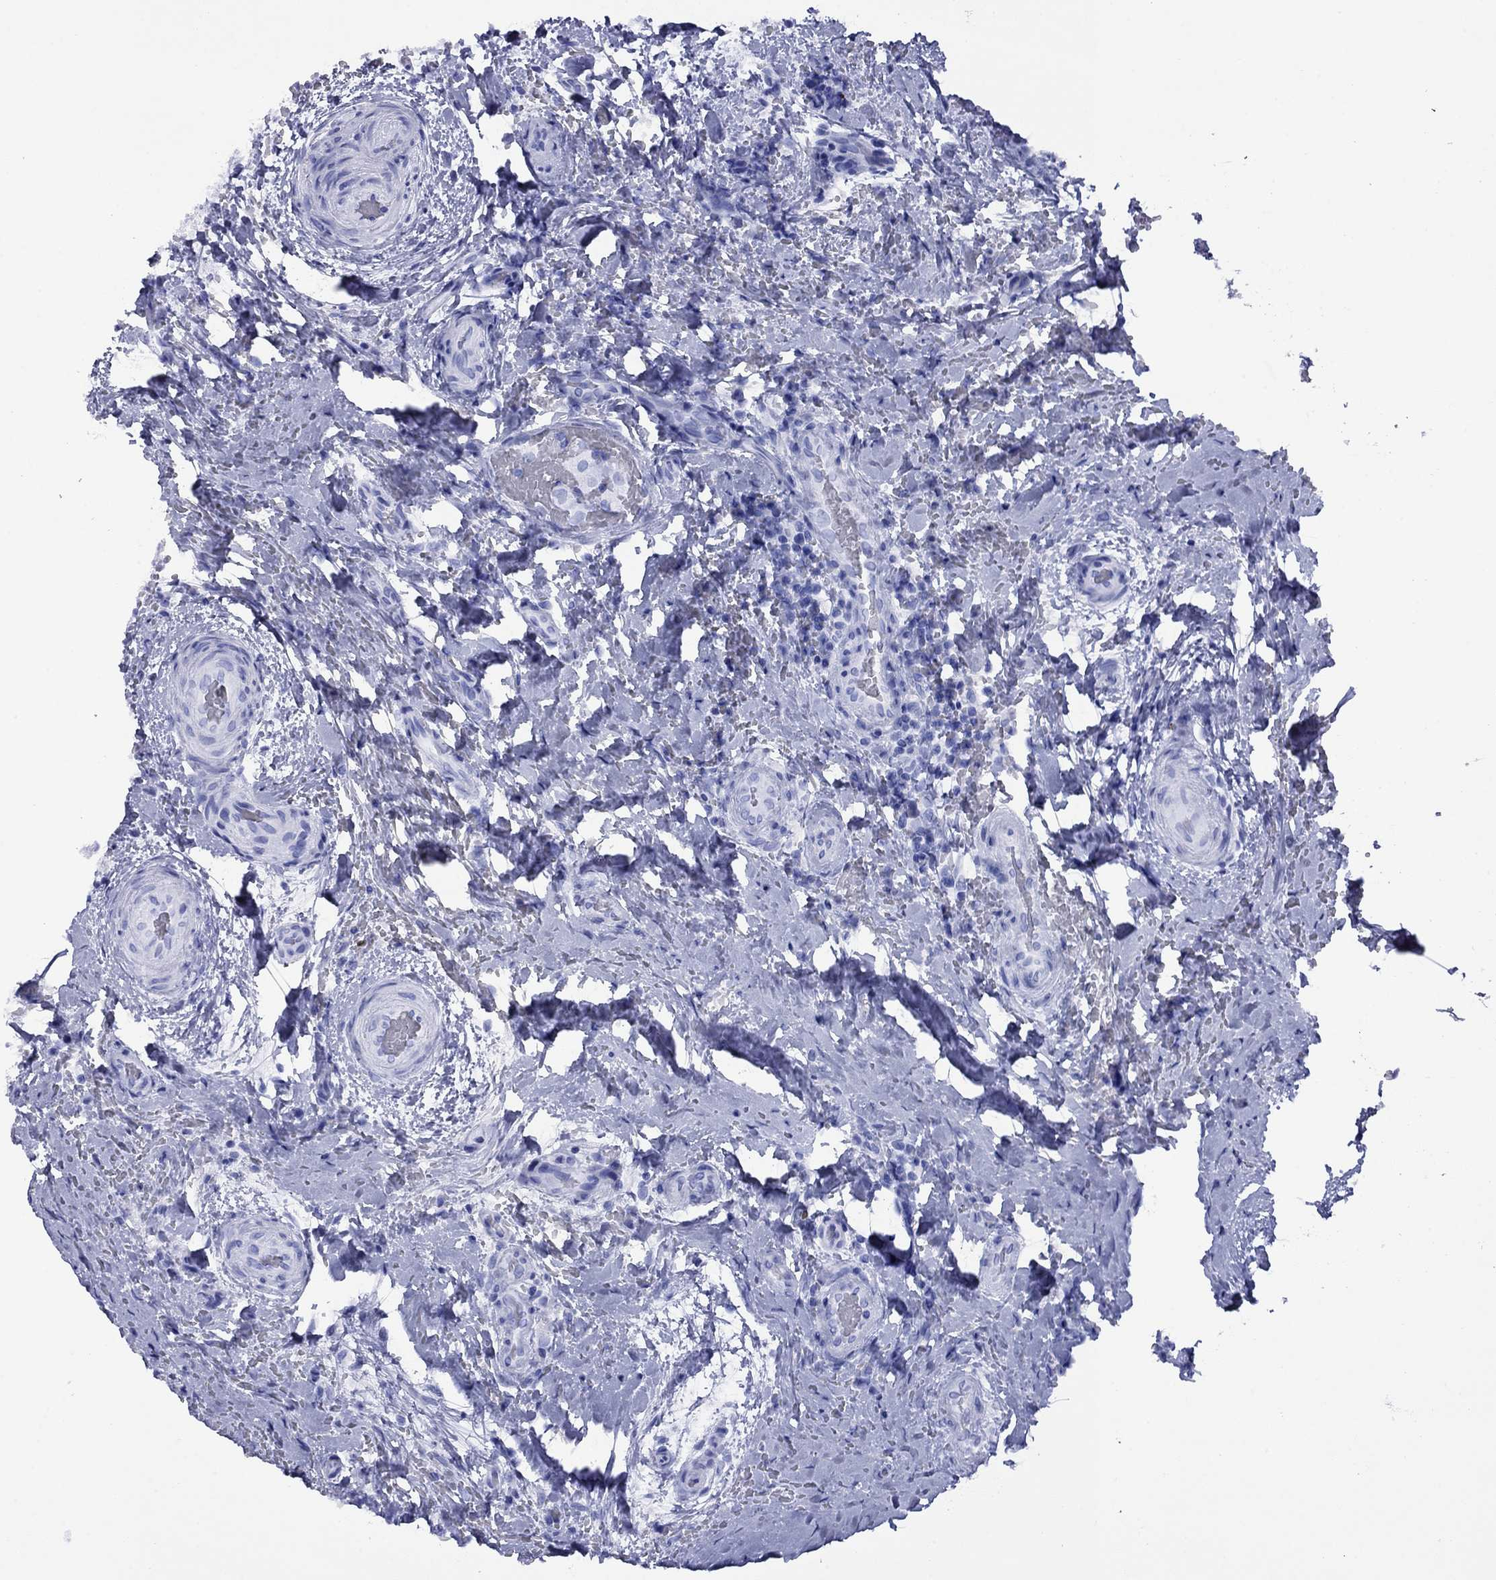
{"staining": {"intensity": "negative", "quantity": "none", "location": "none"}, "tissue": "thyroid cancer", "cell_type": "Tumor cells", "image_type": "cancer", "snomed": [{"axis": "morphology", "description": "Papillary adenocarcinoma, NOS"}, {"axis": "topography", "description": "Thyroid gland"}], "caption": "Tumor cells are negative for brown protein staining in thyroid papillary adenocarcinoma.", "gene": "APOA2", "patient": {"sex": "male", "age": 61}}